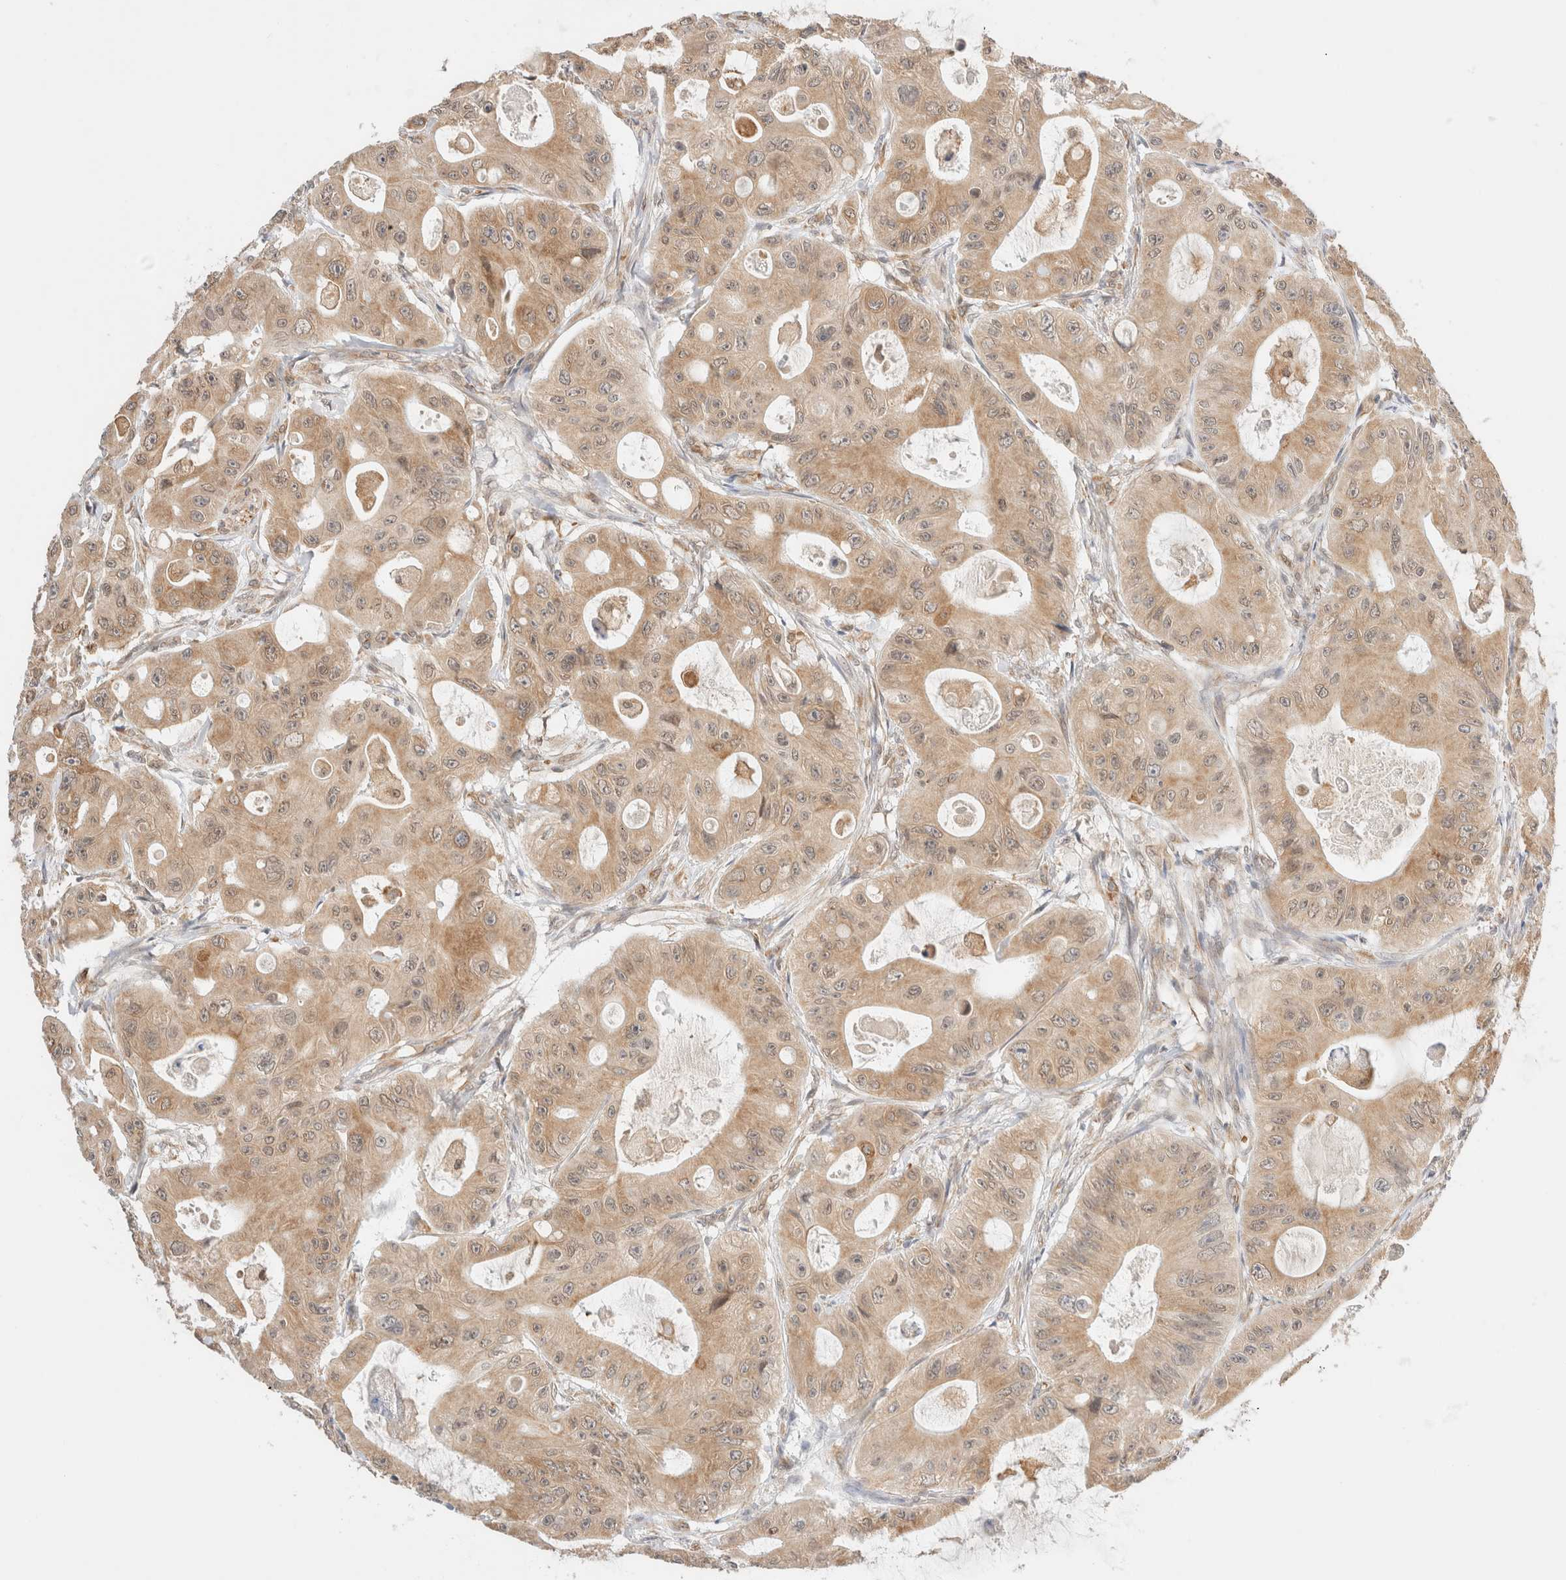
{"staining": {"intensity": "moderate", "quantity": ">75%", "location": "cytoplasmic/membranous"}, "tissue": "colorectal cancer", "cell_type": "Tumor cells", "image_type": "cancer", "snomed": [{"axis": "morphology", "description": "Adenocarcinoma, NOS"}, {"axis": "topography", "description": "Colon"}], "caption": "Adenocarcinoma (colorectal) stained with a brown dye displays moderate cytoplasmic/membranous positive positivity in approximately >75% of tumor cells.", "gene": "SYVN1", "patient": {"sex": "female", "age": 46}}